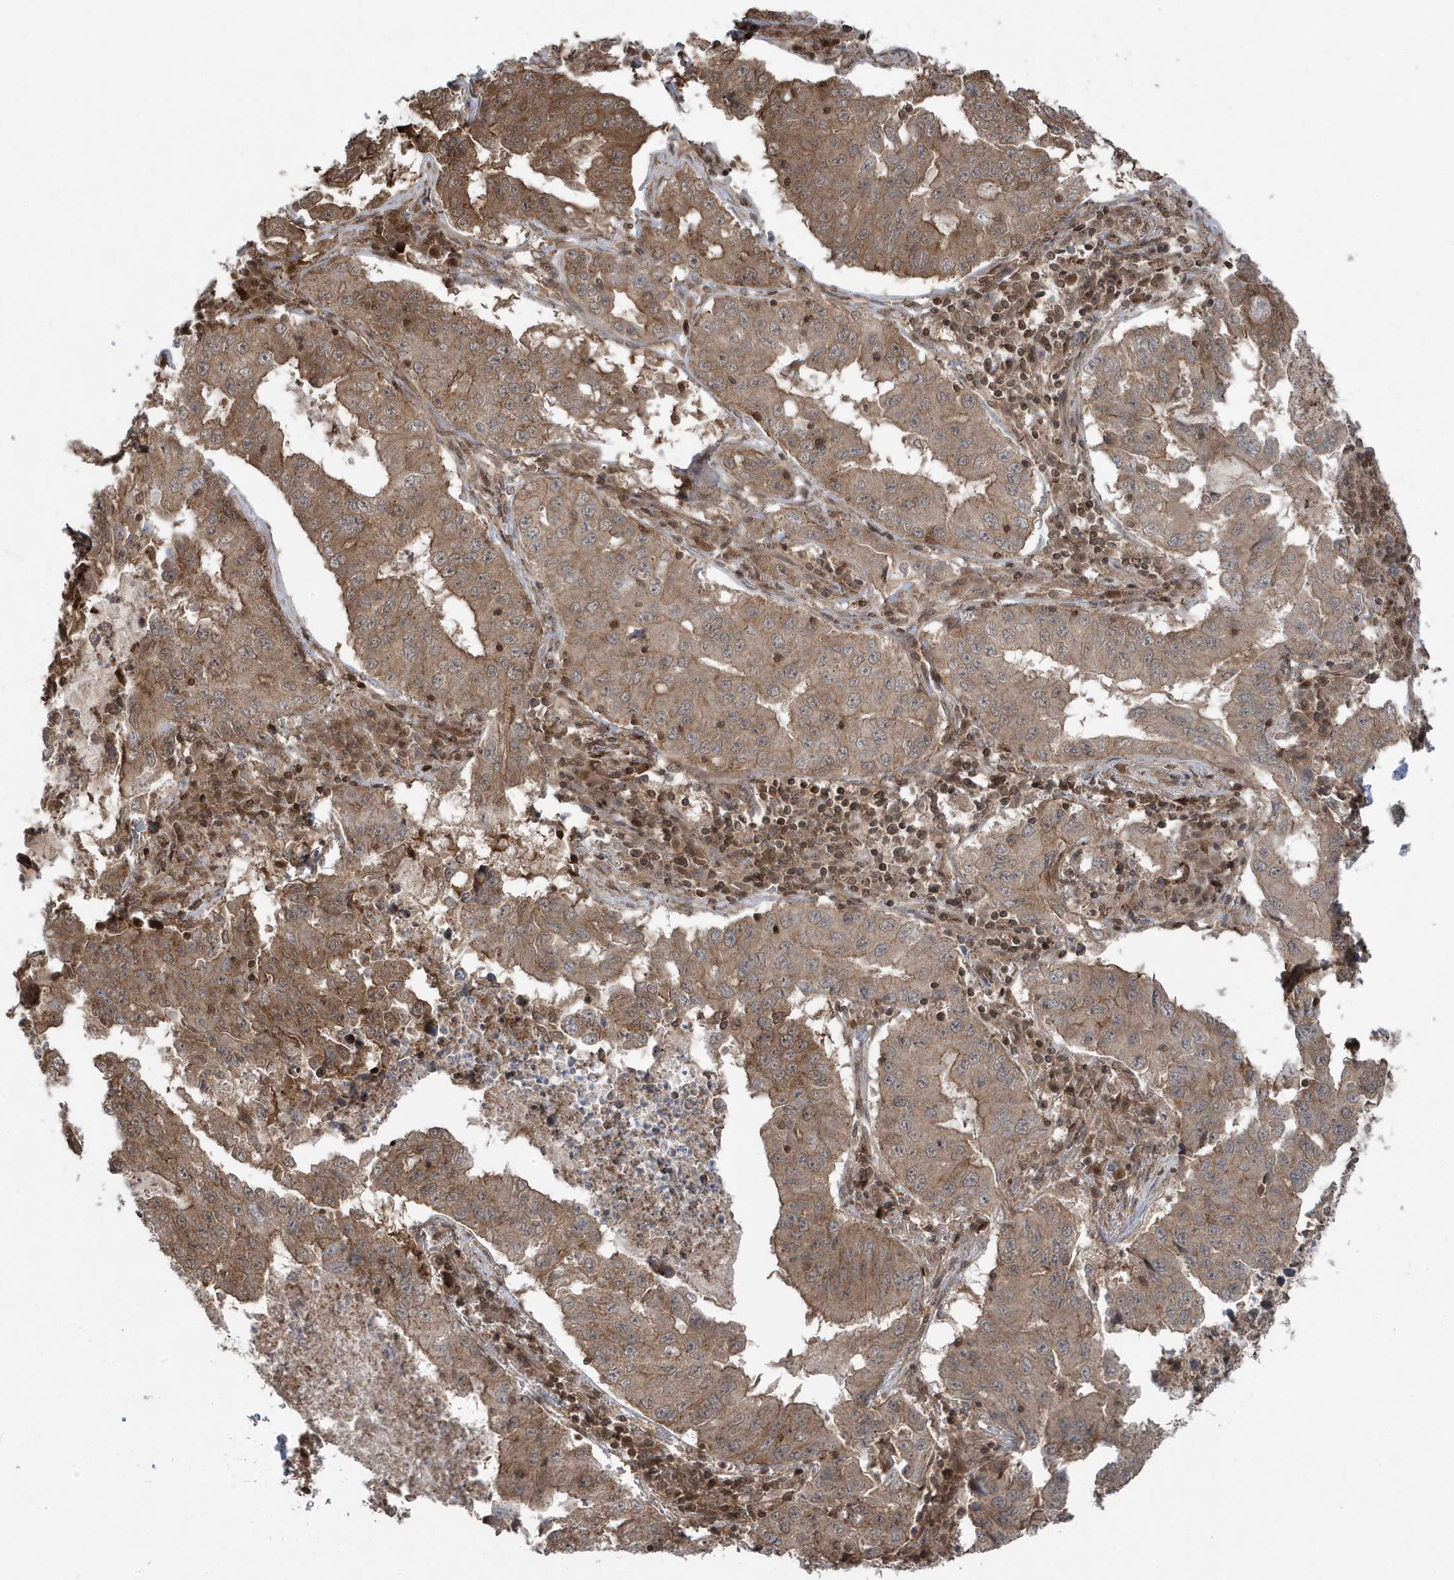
{"staining": {"intensity": "moderate", "quantity": ">75%", "location": "cytoplasmic/membranous"}, "tissue": "lung cancer", "cell_type": "Tumor cells", "image_type": "cancer", "snomed": [{"axis": "morphology", "description": "Adenocarcinoma, NOS"}, {"axis": "topography", "description": "Lung"}], "caption": "This is an image of immunohistochemistry (IHC) staining of lung cancer (adenocarcinoma), which shows moderate positivity in the cytoplasmic/membranous of tumor cells.", "gene": "MAPK1IP1L", "patient": {"sex": "female", "age": 51}}